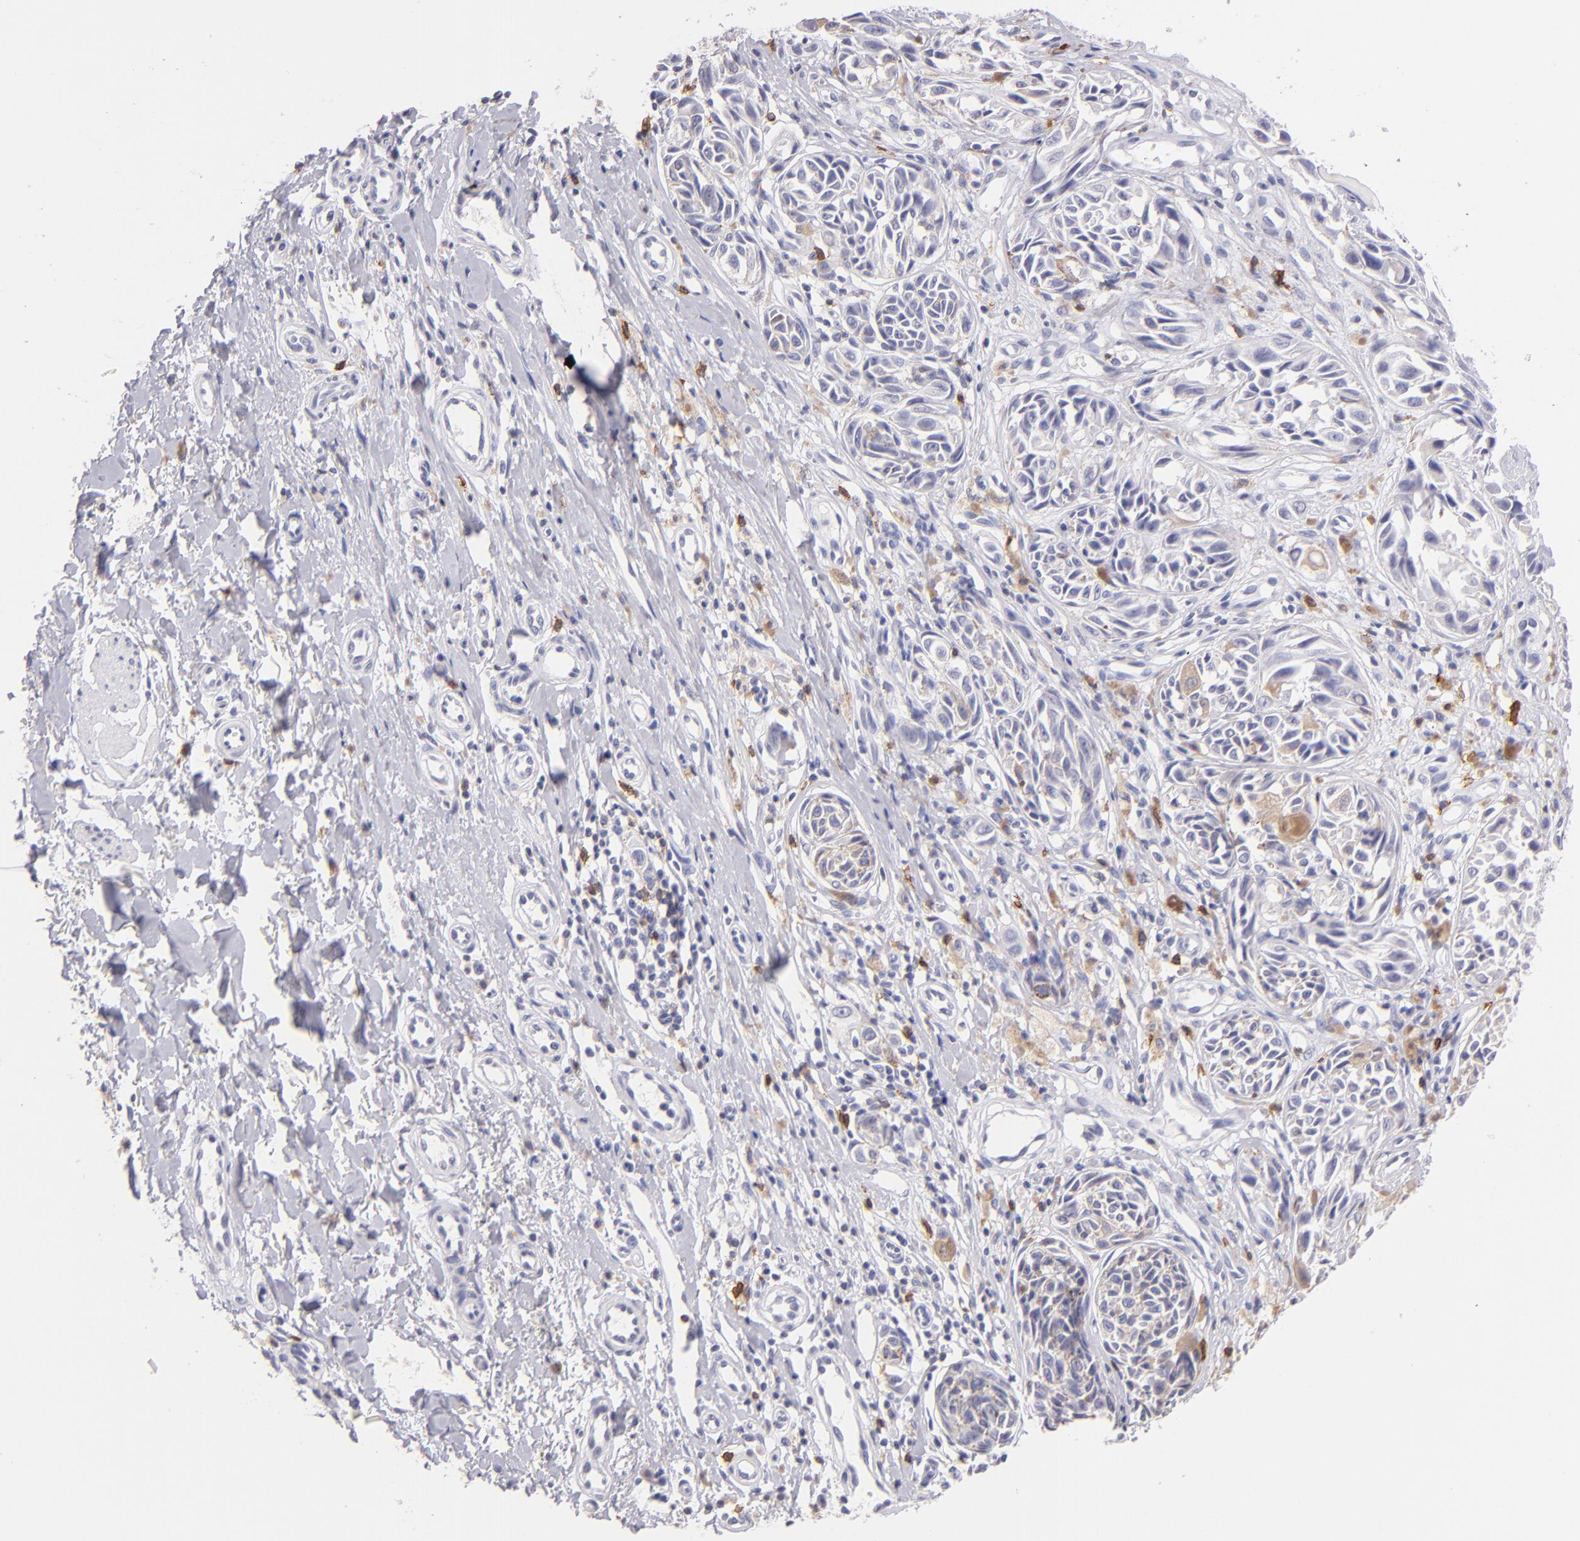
{"staining": {"intensity": "weak", "quantity": "25%-75%", "location": "cytoplasmic/membranous"}, "tissue": "melanoma", "cell_type": "Tumor cells", "image_type": "cancer", "snomed": [{"axis": "morphology", "description": "Malignant melanoma, NOS"}, {"axis": "topography", "description": "Skin"}], "caption": "Immunohistochemistry of human malignant melanoma demonstrates low levels of weak cytoplasmic/membranous expression in about 25%-75% of tumor cells.", "gene": "IL2RA", "patient": {"sex": "male", "age": 67}}